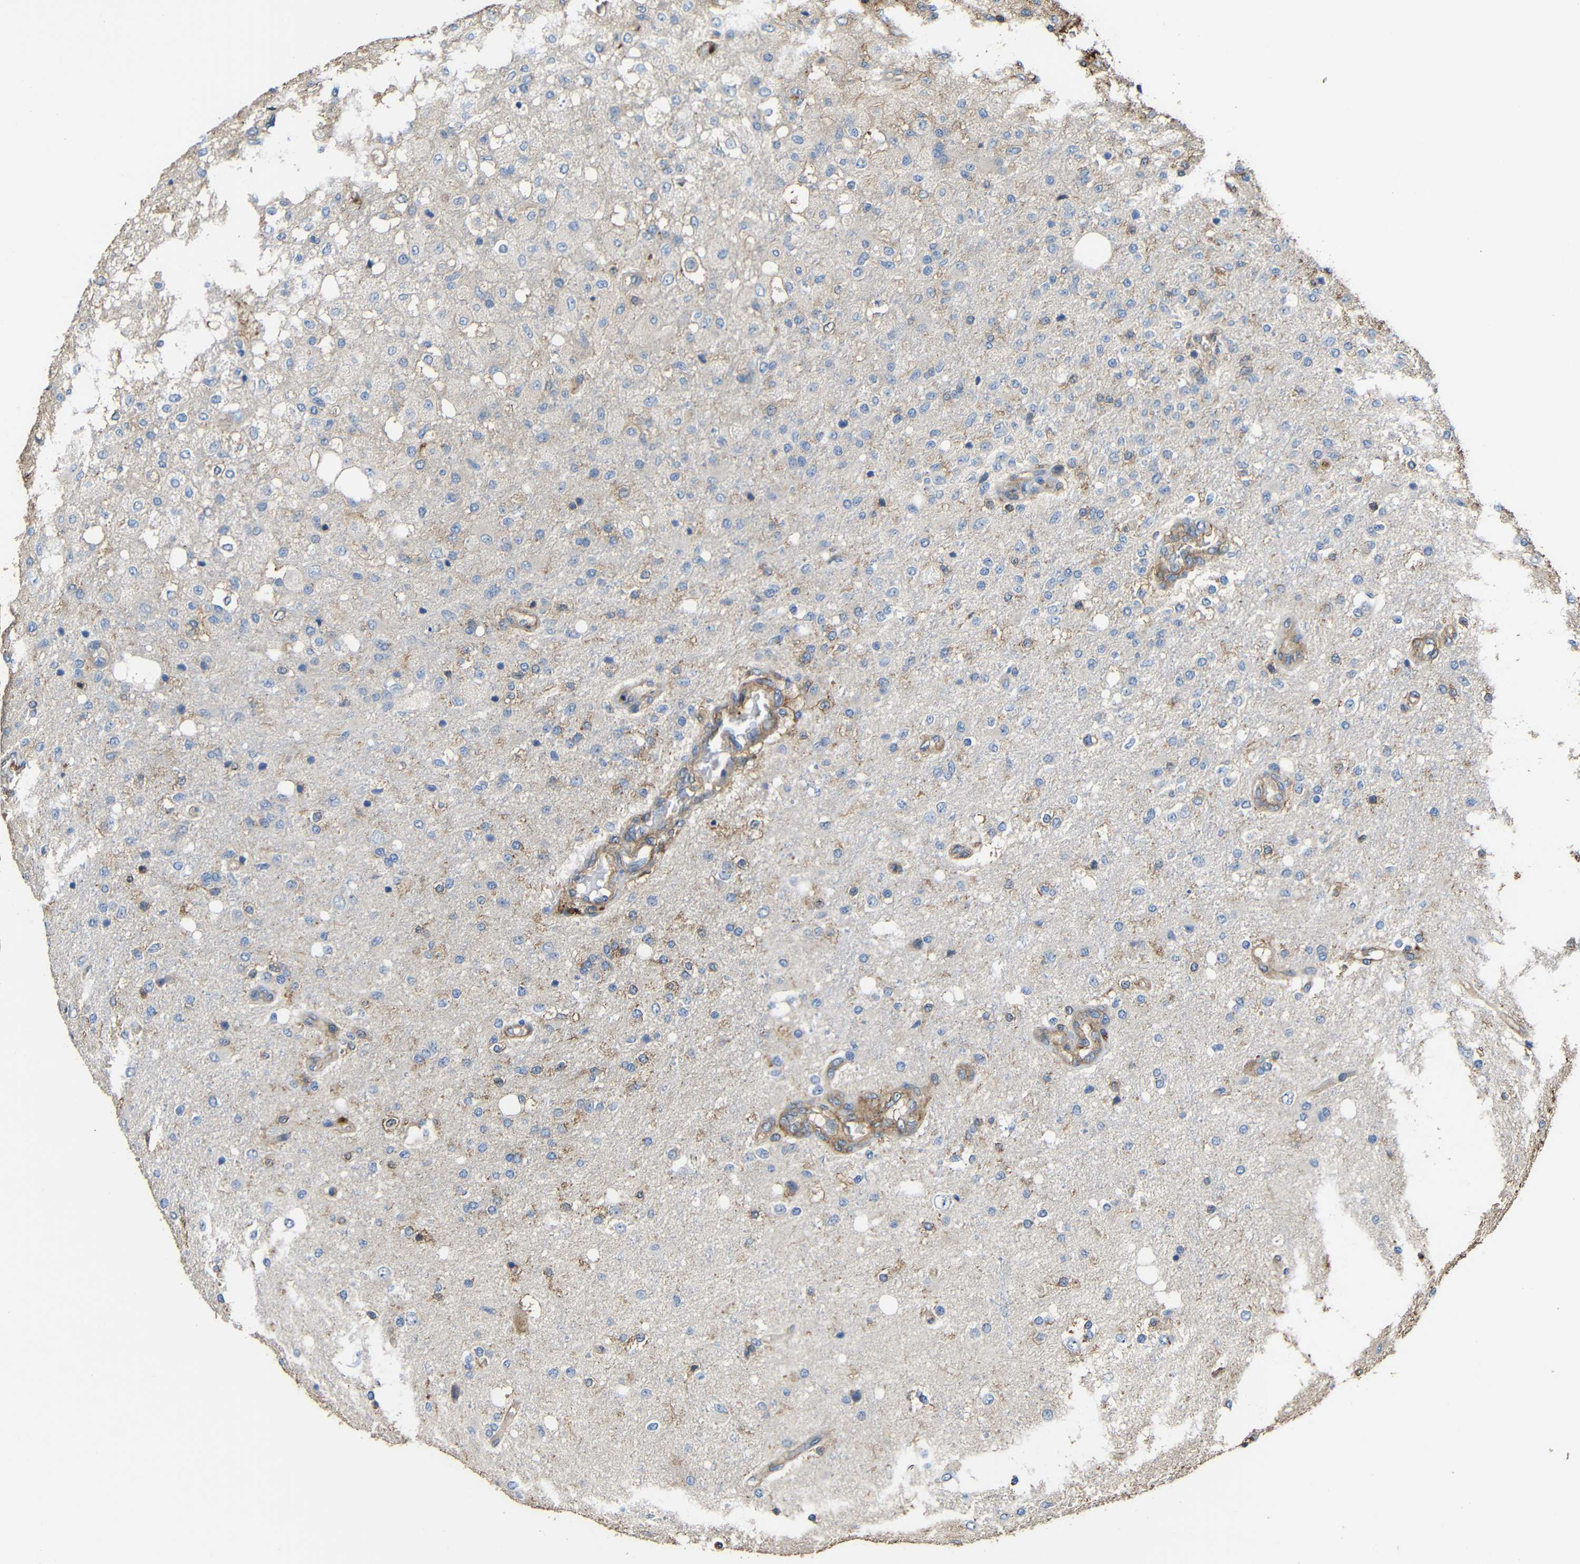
{"staining": {"intensity": "weak", "quantity": "<25%", "location": "cytoplasmic/membranous"}, "tissue": "glioma", "cell_type": "Tumor cells", "image_type": "cancer", "snomed": [{"axis": "morphology", "description": "Normal tissue, NOS"}, {"axis": "morphology", "description": "Glioma, malignant, High grade"}, {"axis": "topography", "description": "Cerebral cortex"}], "caption": "Glioma was stained to show a protein in brown. There is no significant positivity in tumor cells. The staining was performed using DAB to visualize the protein expression in brown, while the nuclei were stained in blue with hematoxylin (Magnification: 20x).", "gene": "RHOT2", "patient": {"sex": "male", "age": 77}}